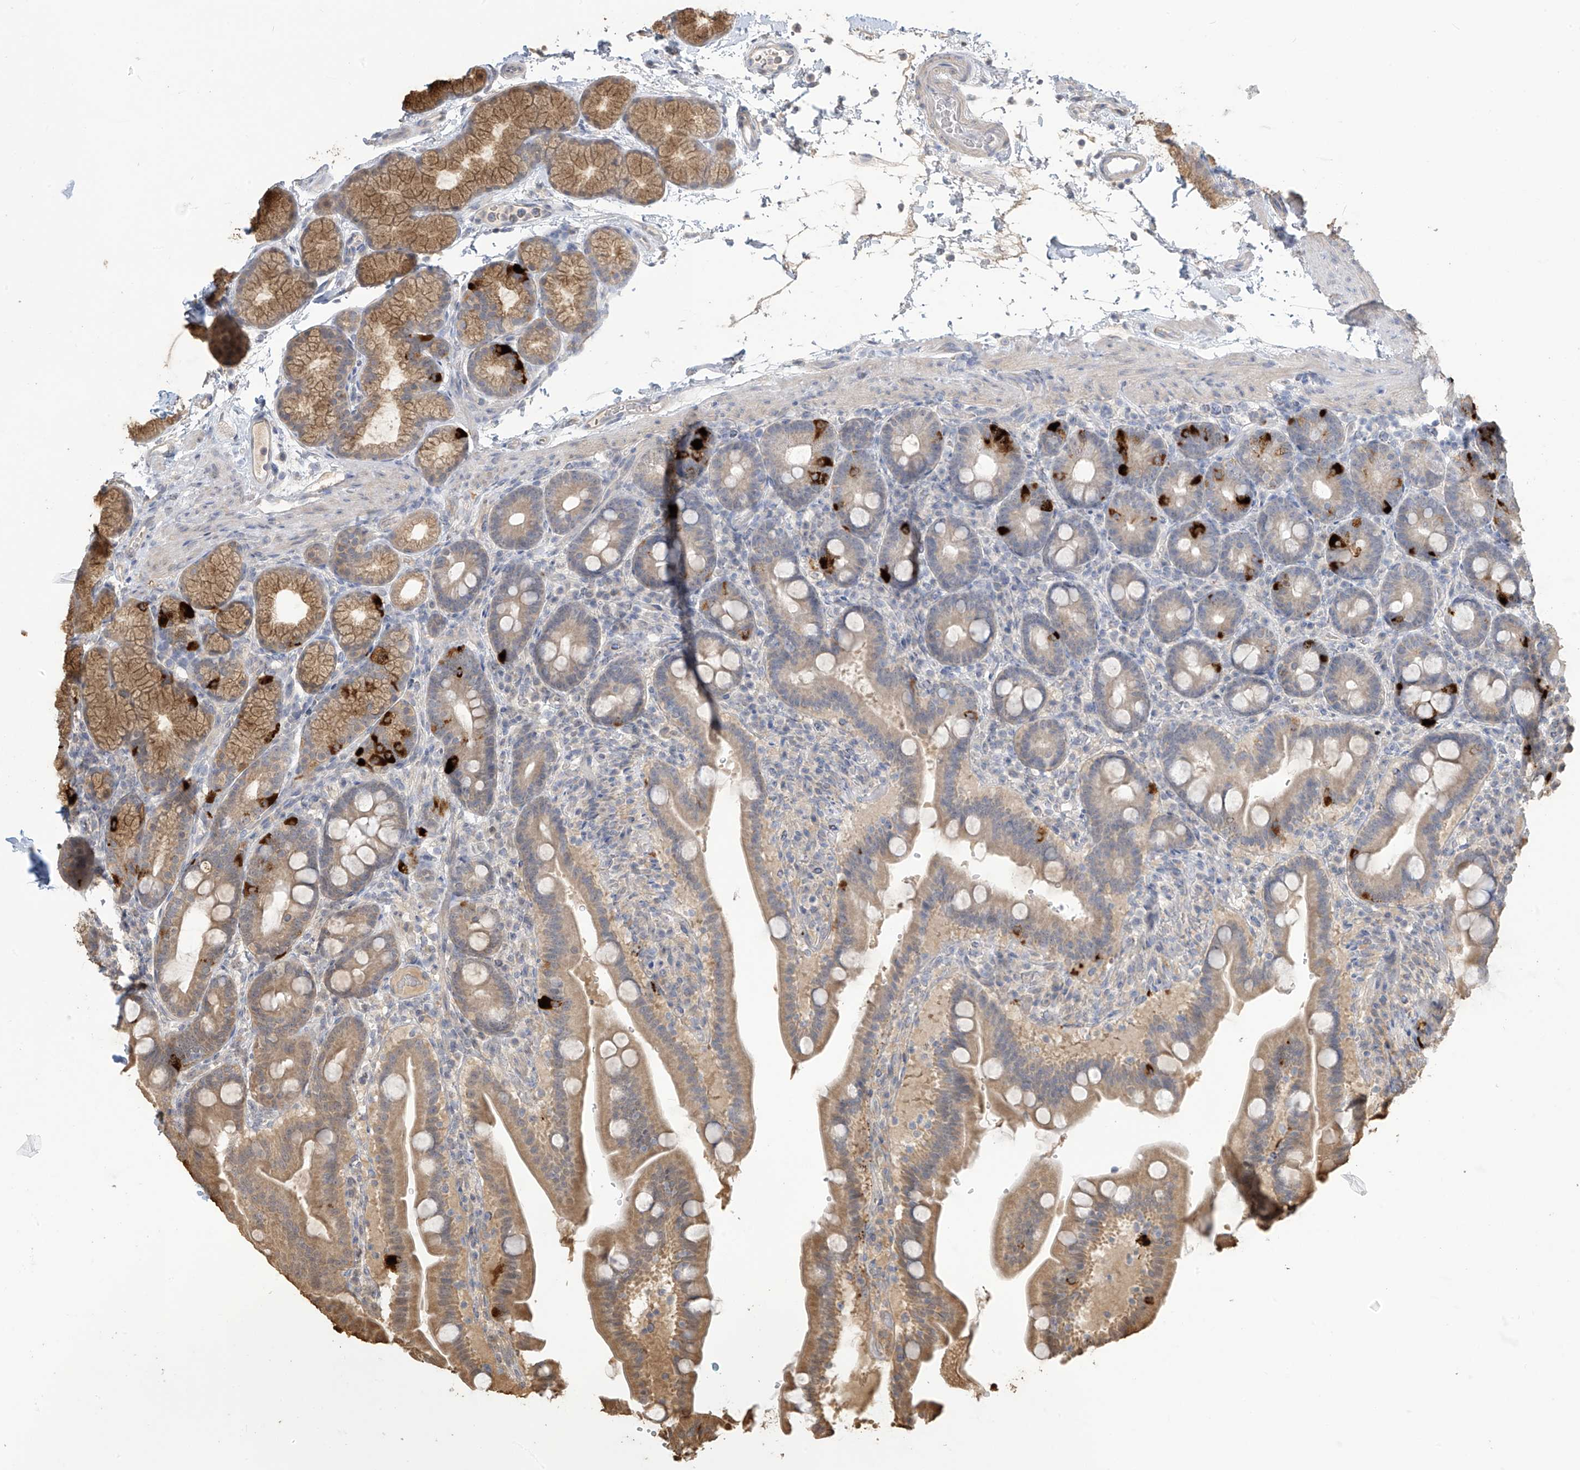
{"staining": {"intensity": "strong", "quantity": "<25%", "location": "cytoplasmic/membranous"}, "tissue": "duodenum", "cell_type": "Glandular cells", "image_type": "normal", "snomed": [{"axis": "morphology", "description": "Normal tissue, NOS"}, {"axis": "topography", "description": "Duodenum"}], "caption": "Immunohistochemical staining of unremarkable duodenum displays medium levels of strong cytoplasmic/membranous expression in approximately <25% of glandular cells. (Stains: DAB (3,3'-diaminobenzidine) in brown, nuclei in blue, Microscopy: brightfield microscopy at high magnification).", "gene": "SLFN14", "patient": {"sex": "male", "age": 54}}